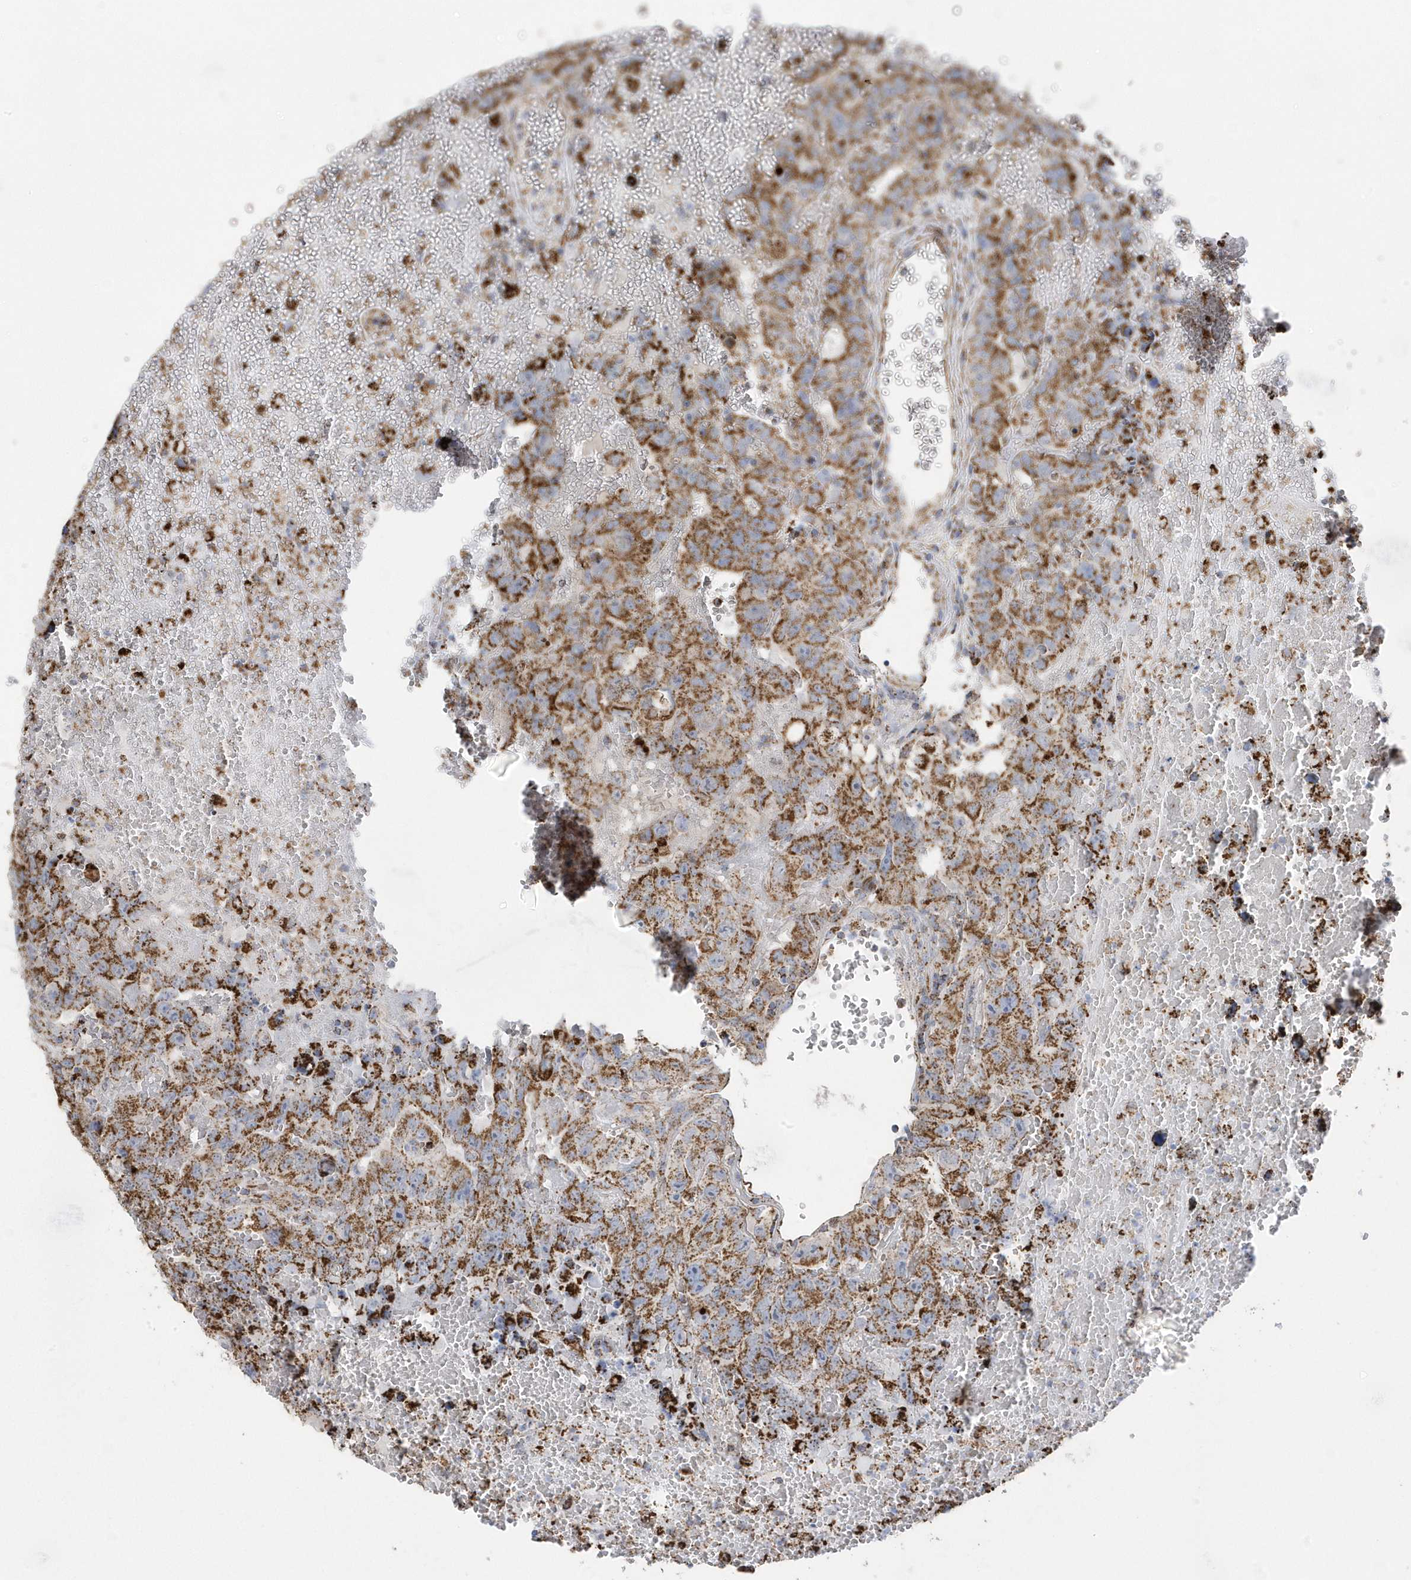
{"staining": {"intensity": "moderate", "quantity": ">75%", "location": "cytoplasmic/membranous"}, "tissue": "testis cancer", "cell_type": "Tumor cells", "image_type": "cancer", "snomed": [{"axis": "morphology", "description": "Carcinoma, Embryonal, NOS"}, {"axis": "topography", "description": "Testis"}], "caption": "This histopathology image demonstrates IHC staining of human testis embryonal carcinoma, with medium moderate cytoplasmic/membranous staining in approximately >75% of tumor cells.", "gene": "GTPBP8", "patient": {"sex": "male", "age": 45}}